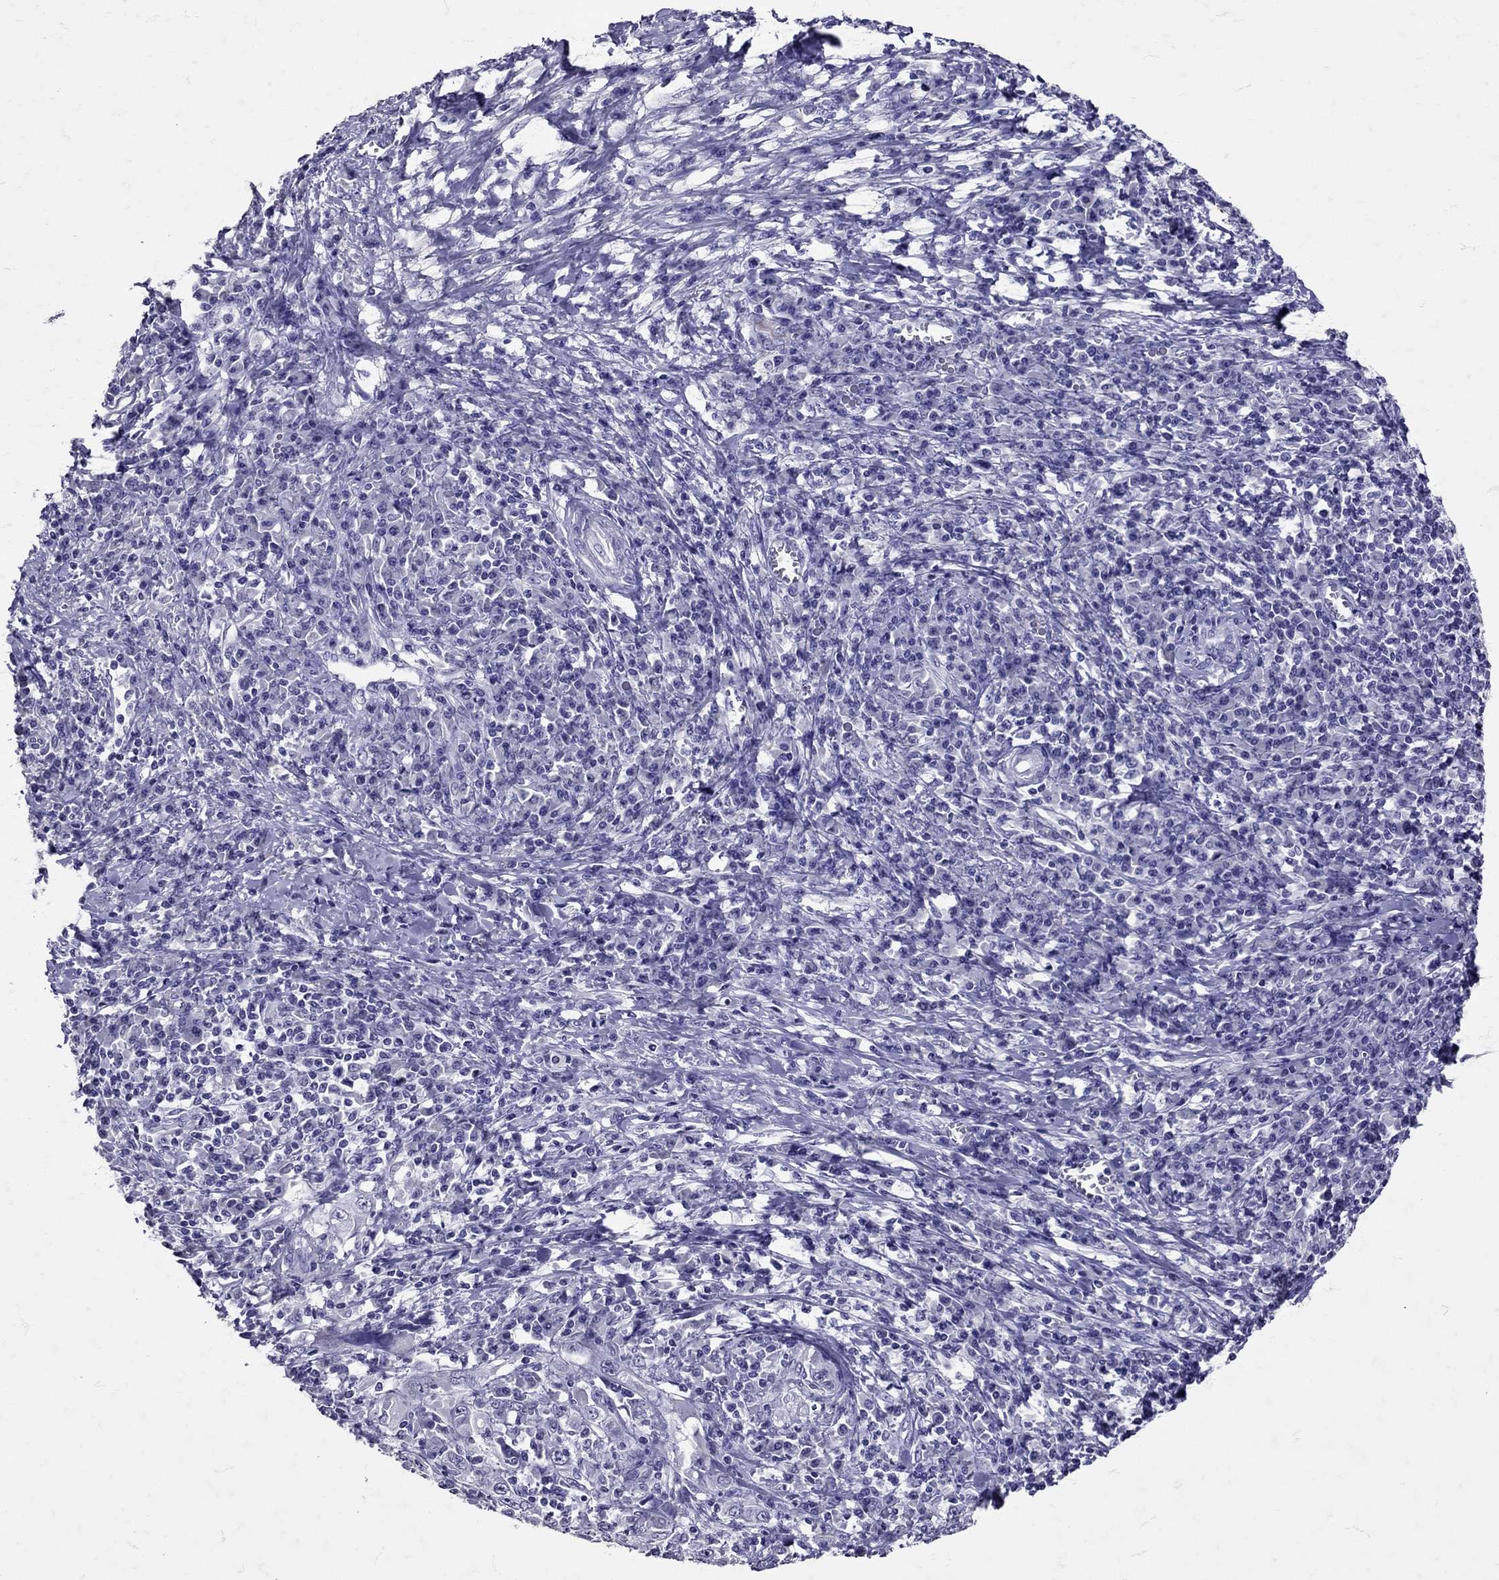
{"staining": {"intensity": "negative", "quantity": "none", "location": "none"}, "tissue": "cervical cancer", "cell_type": "Tumor cells", "image_type": "cancer", "snomed": [{"axis": "morphology", "description": "Squamous cell carcinoma, NOS"}, {"axis": "topography", "description": "Cervix"}], "caption": "Immunohistochemistry photomicrograph of neoplastic tissue: human cervical cancer stained with DAB reveals no significant protein staining in tumor cells.", "gene": "SST", "patient": {"sex": "female", "age": 46}}